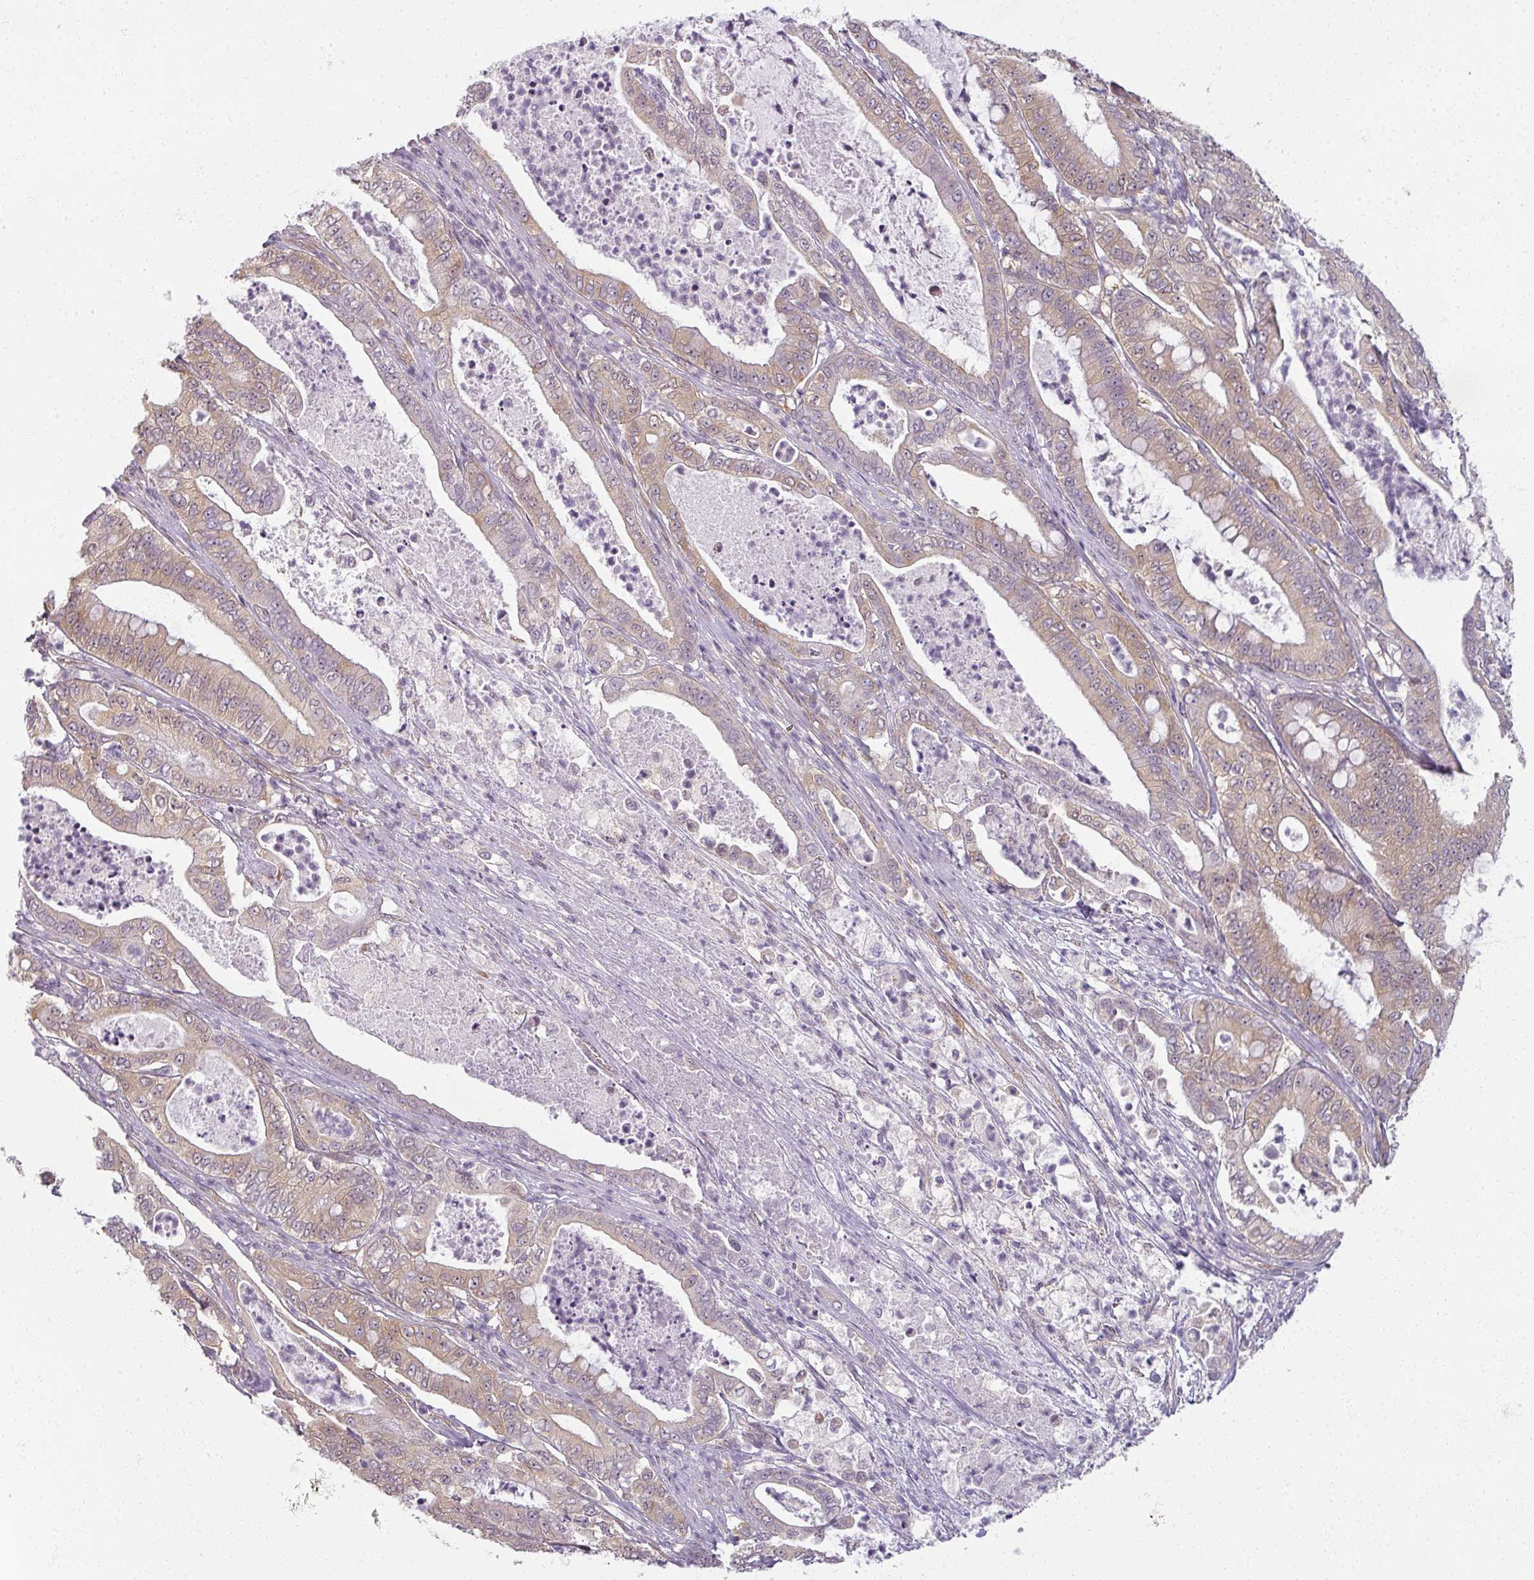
{"staining": {"intensity": "weak", "quantity": "25%-75%", "location": "cytoplasmic/membranous"}, "tissue": "pancreatic cancer", "cell_type": "Tumor cells", "image_type": "cancer", "snomed": [{"axis": "morphology", "description": "Adenocarcinoma, NOS"}, {"axis": "topography", "description": "Pancreas"}], "caption": "The image exhibits a brown stain indicating the presence of a protein in the cytoplasmic/membranous of tumor cells in pancreatic cancer (adenocarcinoma).", "gene": "AGPAT4", "patient": {"sex": "male", "age": 71}}